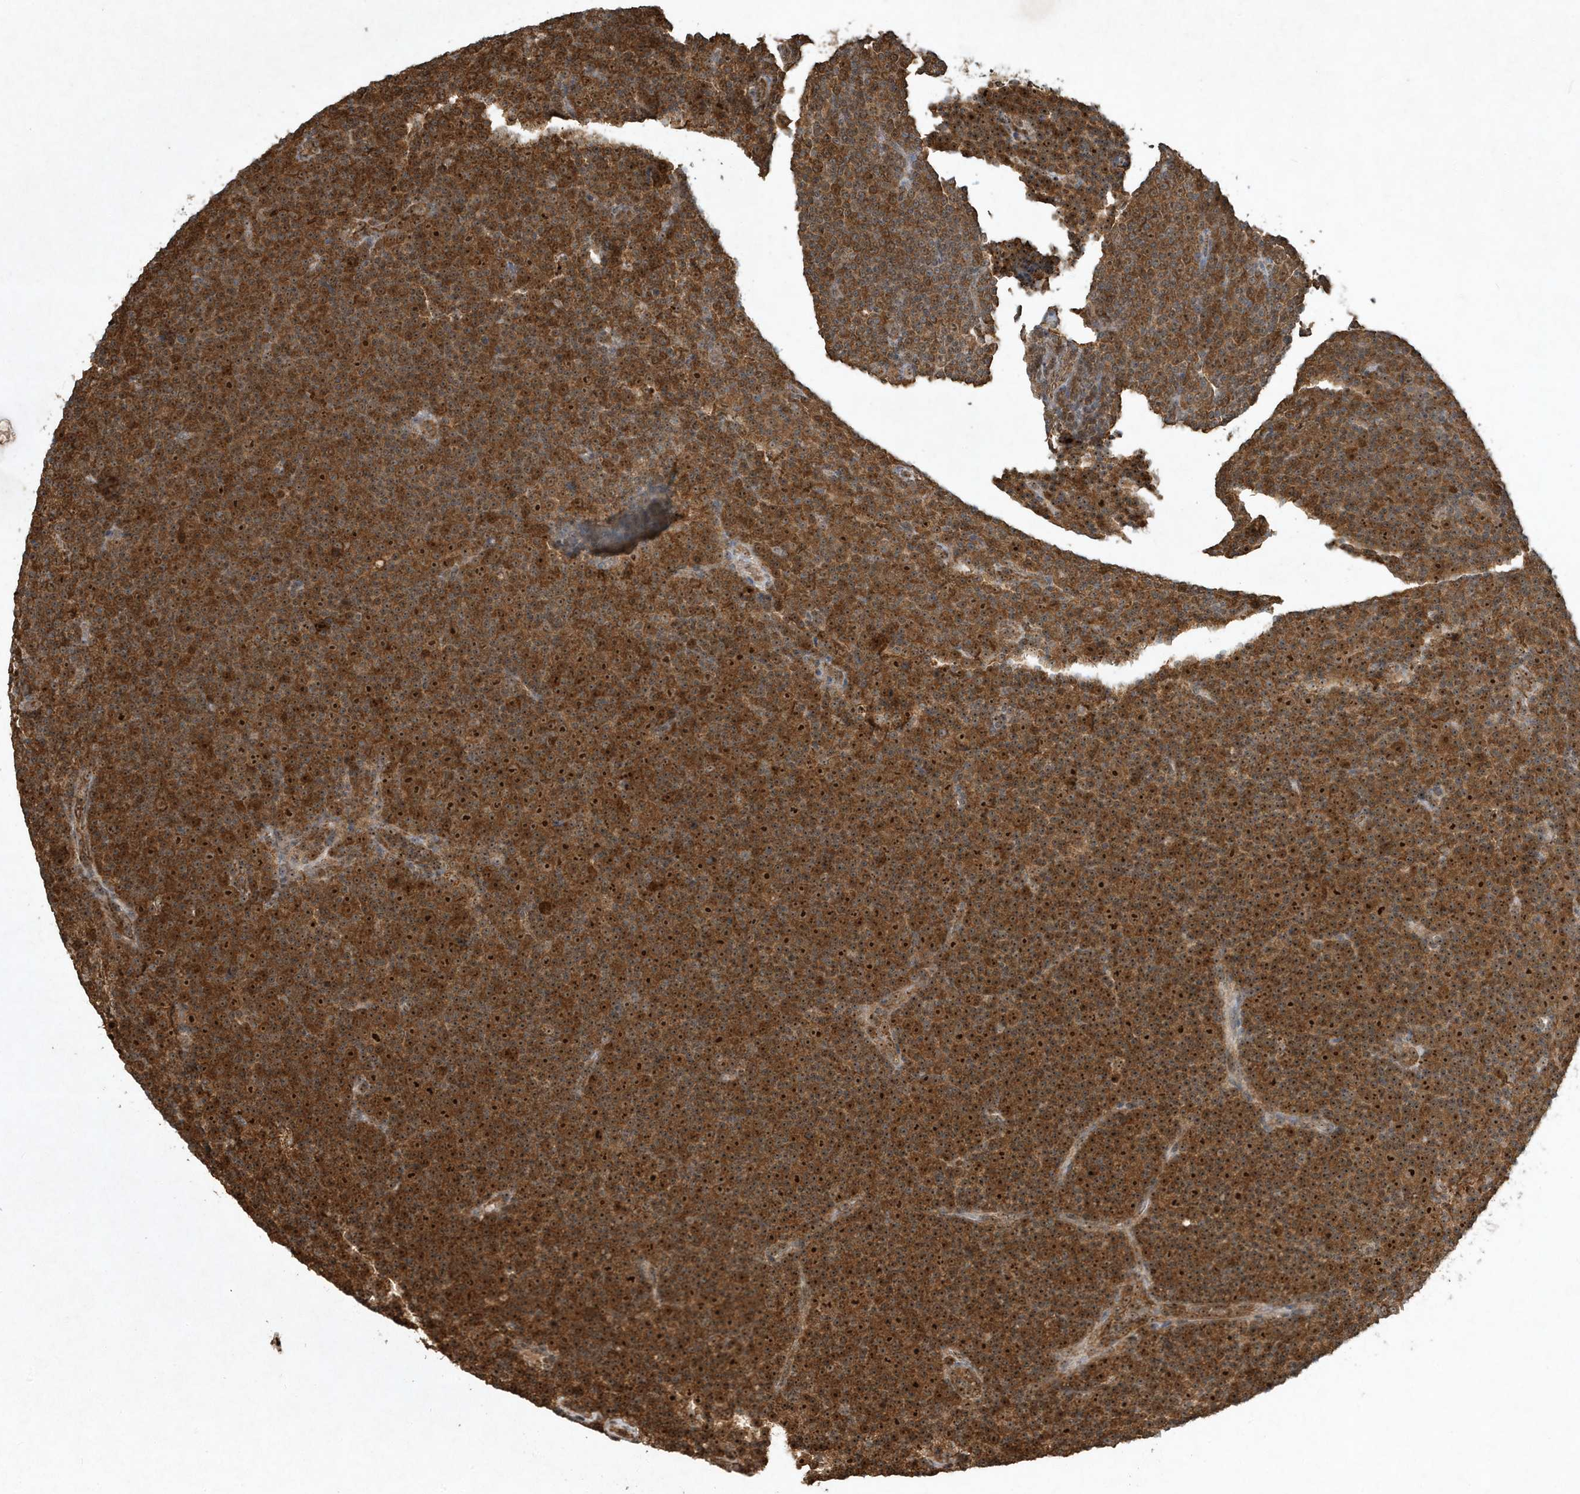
{"staining": {"intensity": "strong", "quantity": ">75%", "location": "cytoplasmic/membranous,nuclear"}, "tissue": "lymphoma", "cell_type": "Tumor cells", "image_type": "cancer", "snomed": [{"axis": "morphology", "description": "Malignant lymphoma, non-Hodgkin's type, Low grade"}, {"axis": "topography", "description": "Lymph node"}], "caption": "Human lymphoma stained with a brown dye demonstrates strong cytoplasmic/membranous and nuclear positive positivity in approximately >75% of tumor cells.", "gene": "ABCB9", "patient": {"sex": "female", "age": 67}}